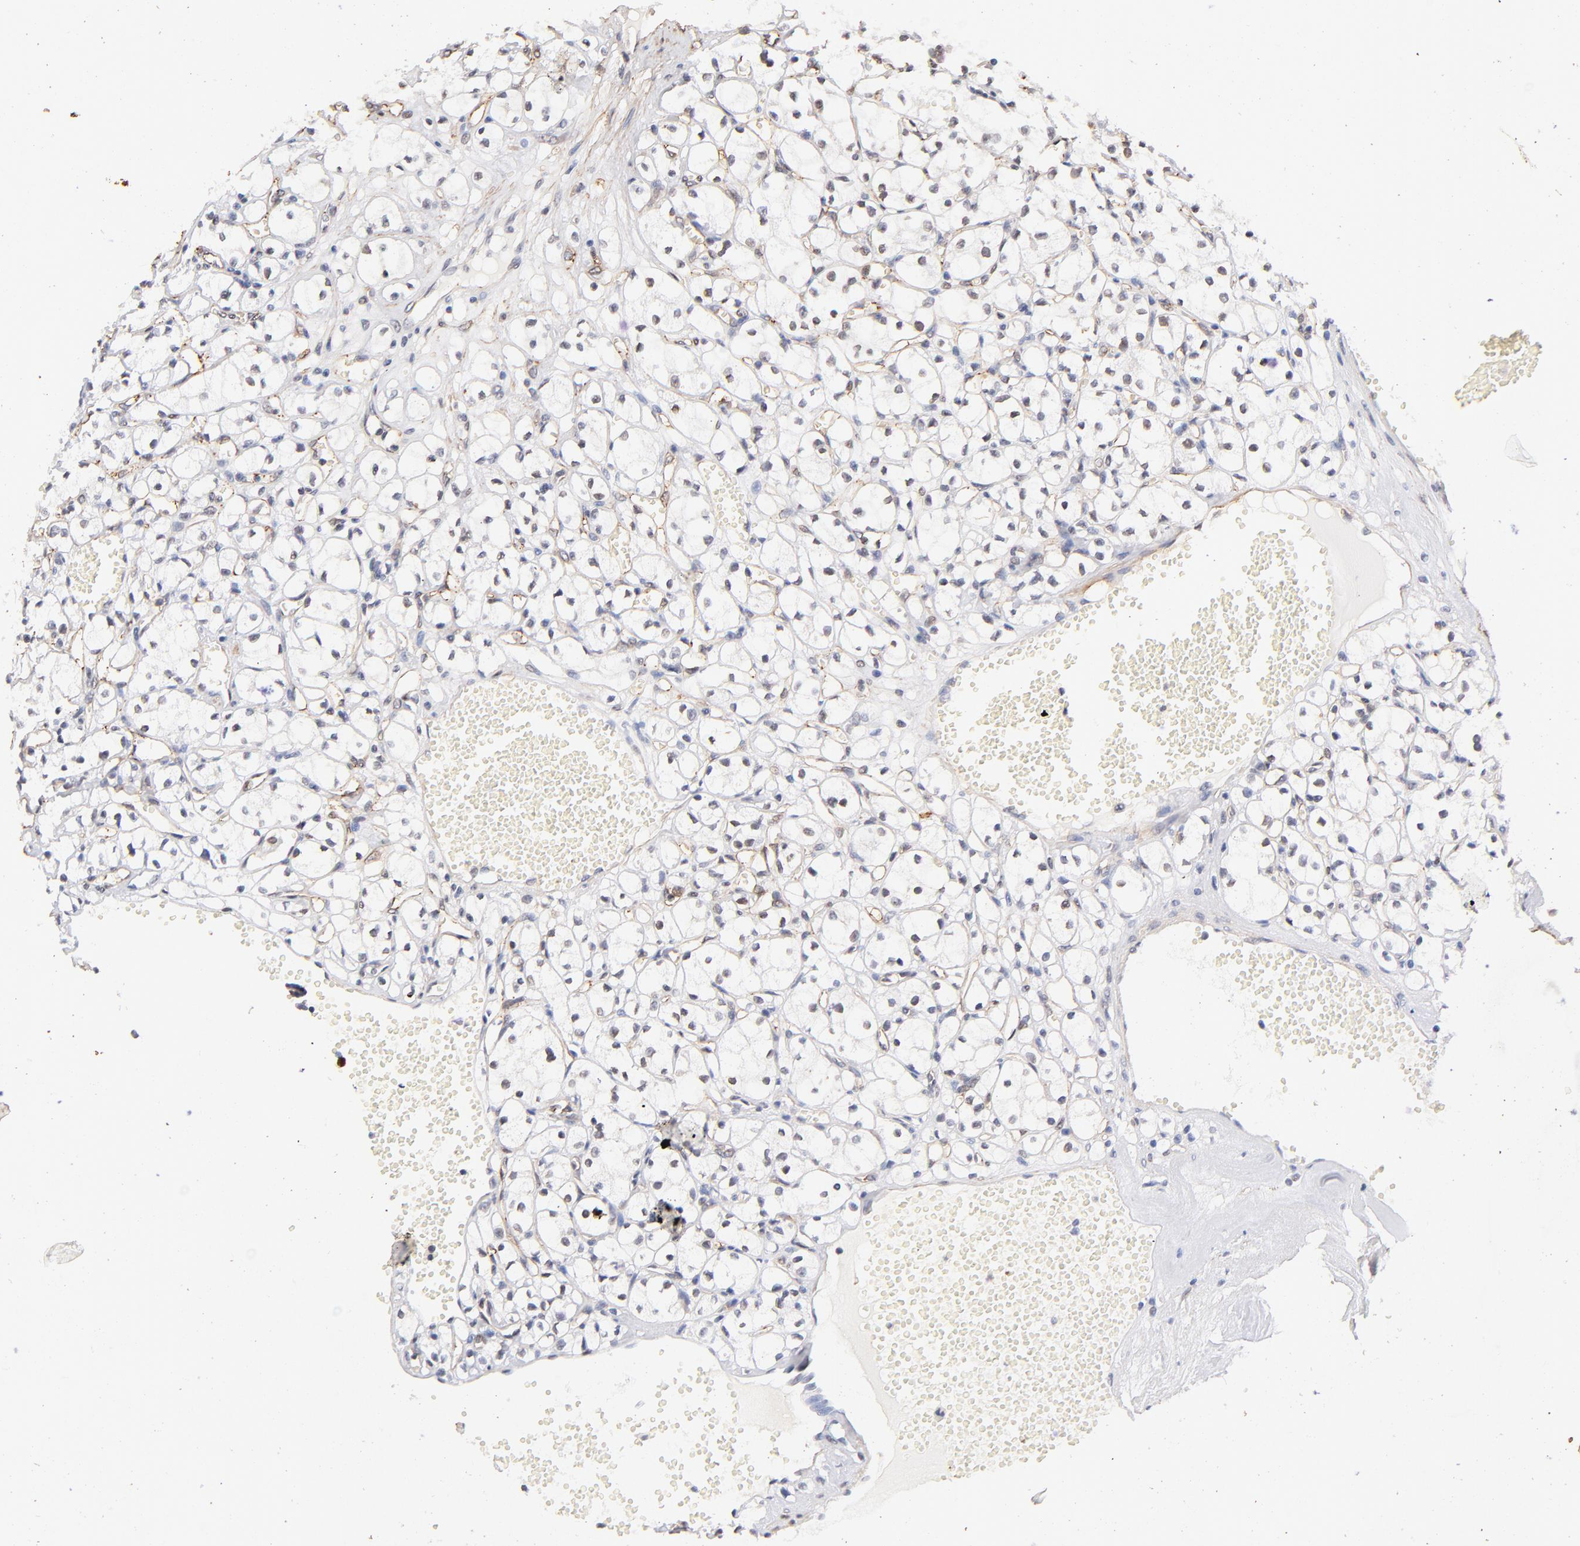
{"staining": {"intensity": "weak", "quantity": "<25%", "location": "nuclear"}, "tissue": "renal cancer", "cell_type": "Tumor cells", "image_type": "cancer", "snomed": [{"axis": "morphology", "description": "Adenocarcinoma, NOS"}, {"axis": "topography", "description": "Kidney"}], "caption": "Tumor cells are negative for protein expression in human renal adenocarcinoma.", "gene": "ZFP92", "patient": {"sex": "male", "age": 61}}